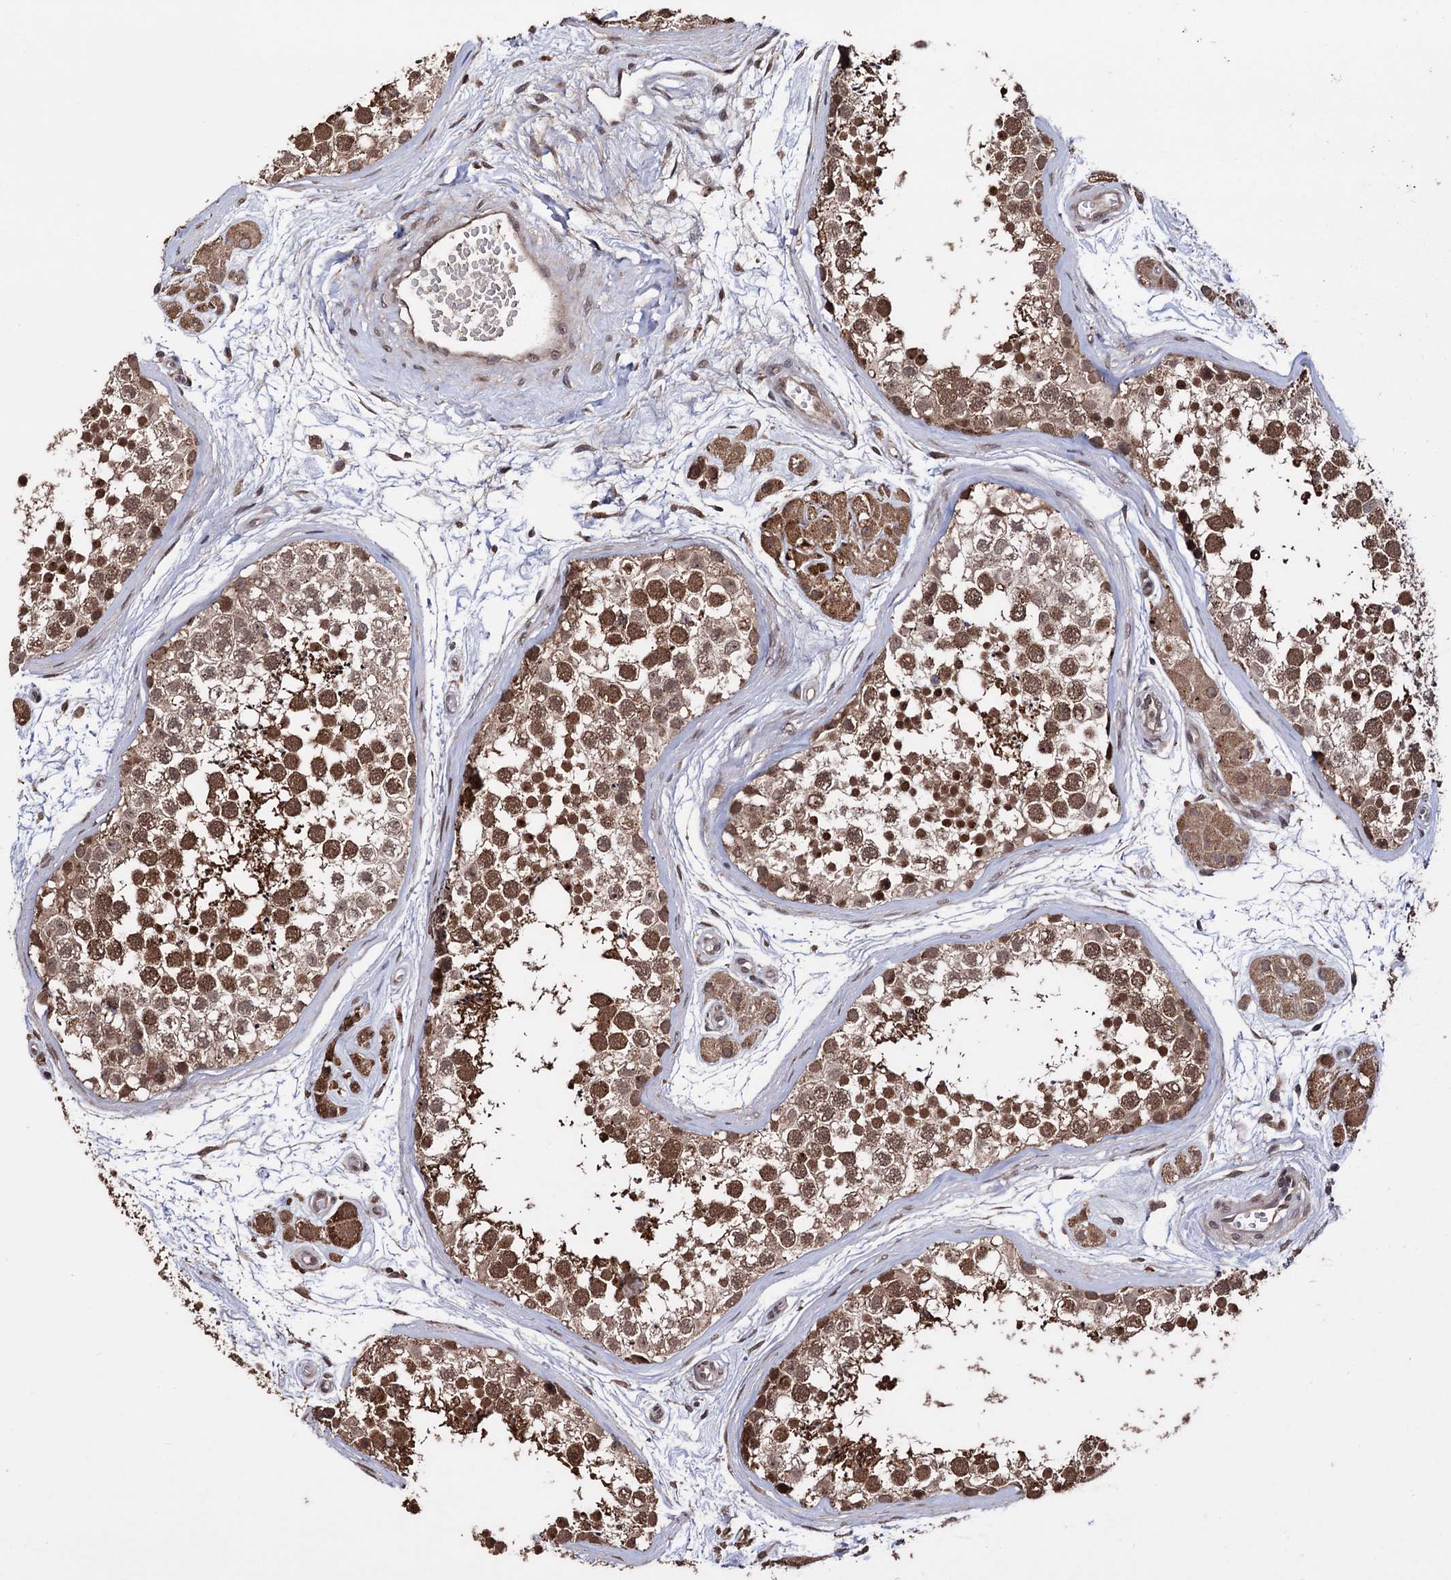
{"staining": {"intensity": "strong", "quantity": ">75%", "location": "cytoplasmic/membranous,nuclear"}, "tissue": "testis", "cell_type": "Cells in seminiferous ducts", "image_type": "normal", "snomed": [{"axis": "morphology", "description": "Normal tissue, NOS"}, {"axis": "topography", "description": "Testis"}], "caption": "Benign testis demonstrates strong cytoplasmic/membranous,nuclear positivity in approximately >75% of cells in seminiferous ducts, visualized by immunohistochemistry. Immunohistochemistry stains the protein of interest in brown and the nuclei are stained blue.", "gene": "KLF5", "patient": {"sex": "male", "age": 56}}